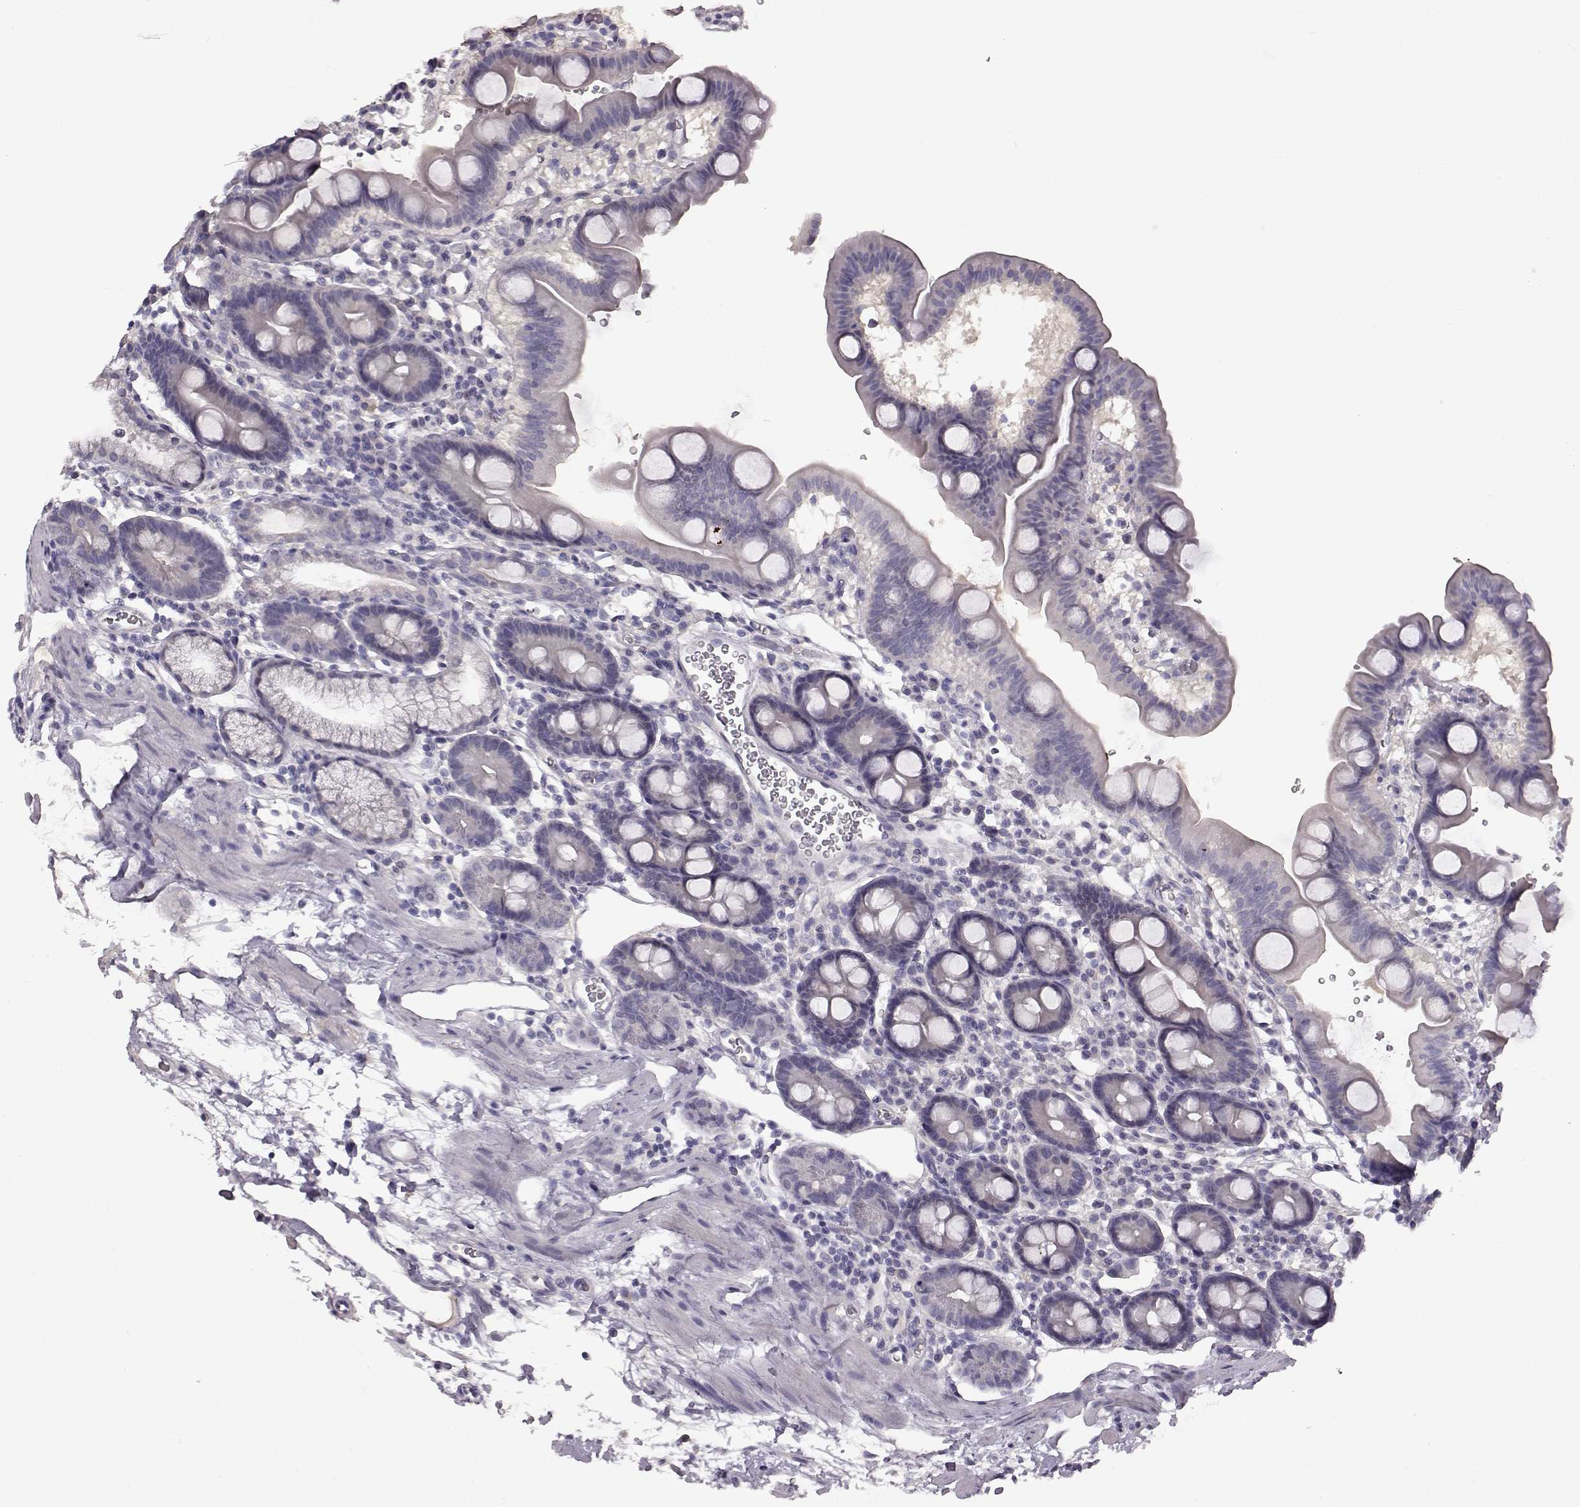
{"staining": {"intensity": "negative", "quantity": "none", "location": "none"}, "tissue": "duodenum", "cell_type": "Glandular cells", "image_type": "normal", "snomed": [{"axis": "morphology", "description": "Normal tissue, NOS"}, {"axis": "topography", "description": "Duodenum"}], "caption": "This is an IHC histopathology image of benign duodenum. There is no expression in glandular cells.", "gene": "SPAG17", "patient": {"sex": "male", "age": 59}}